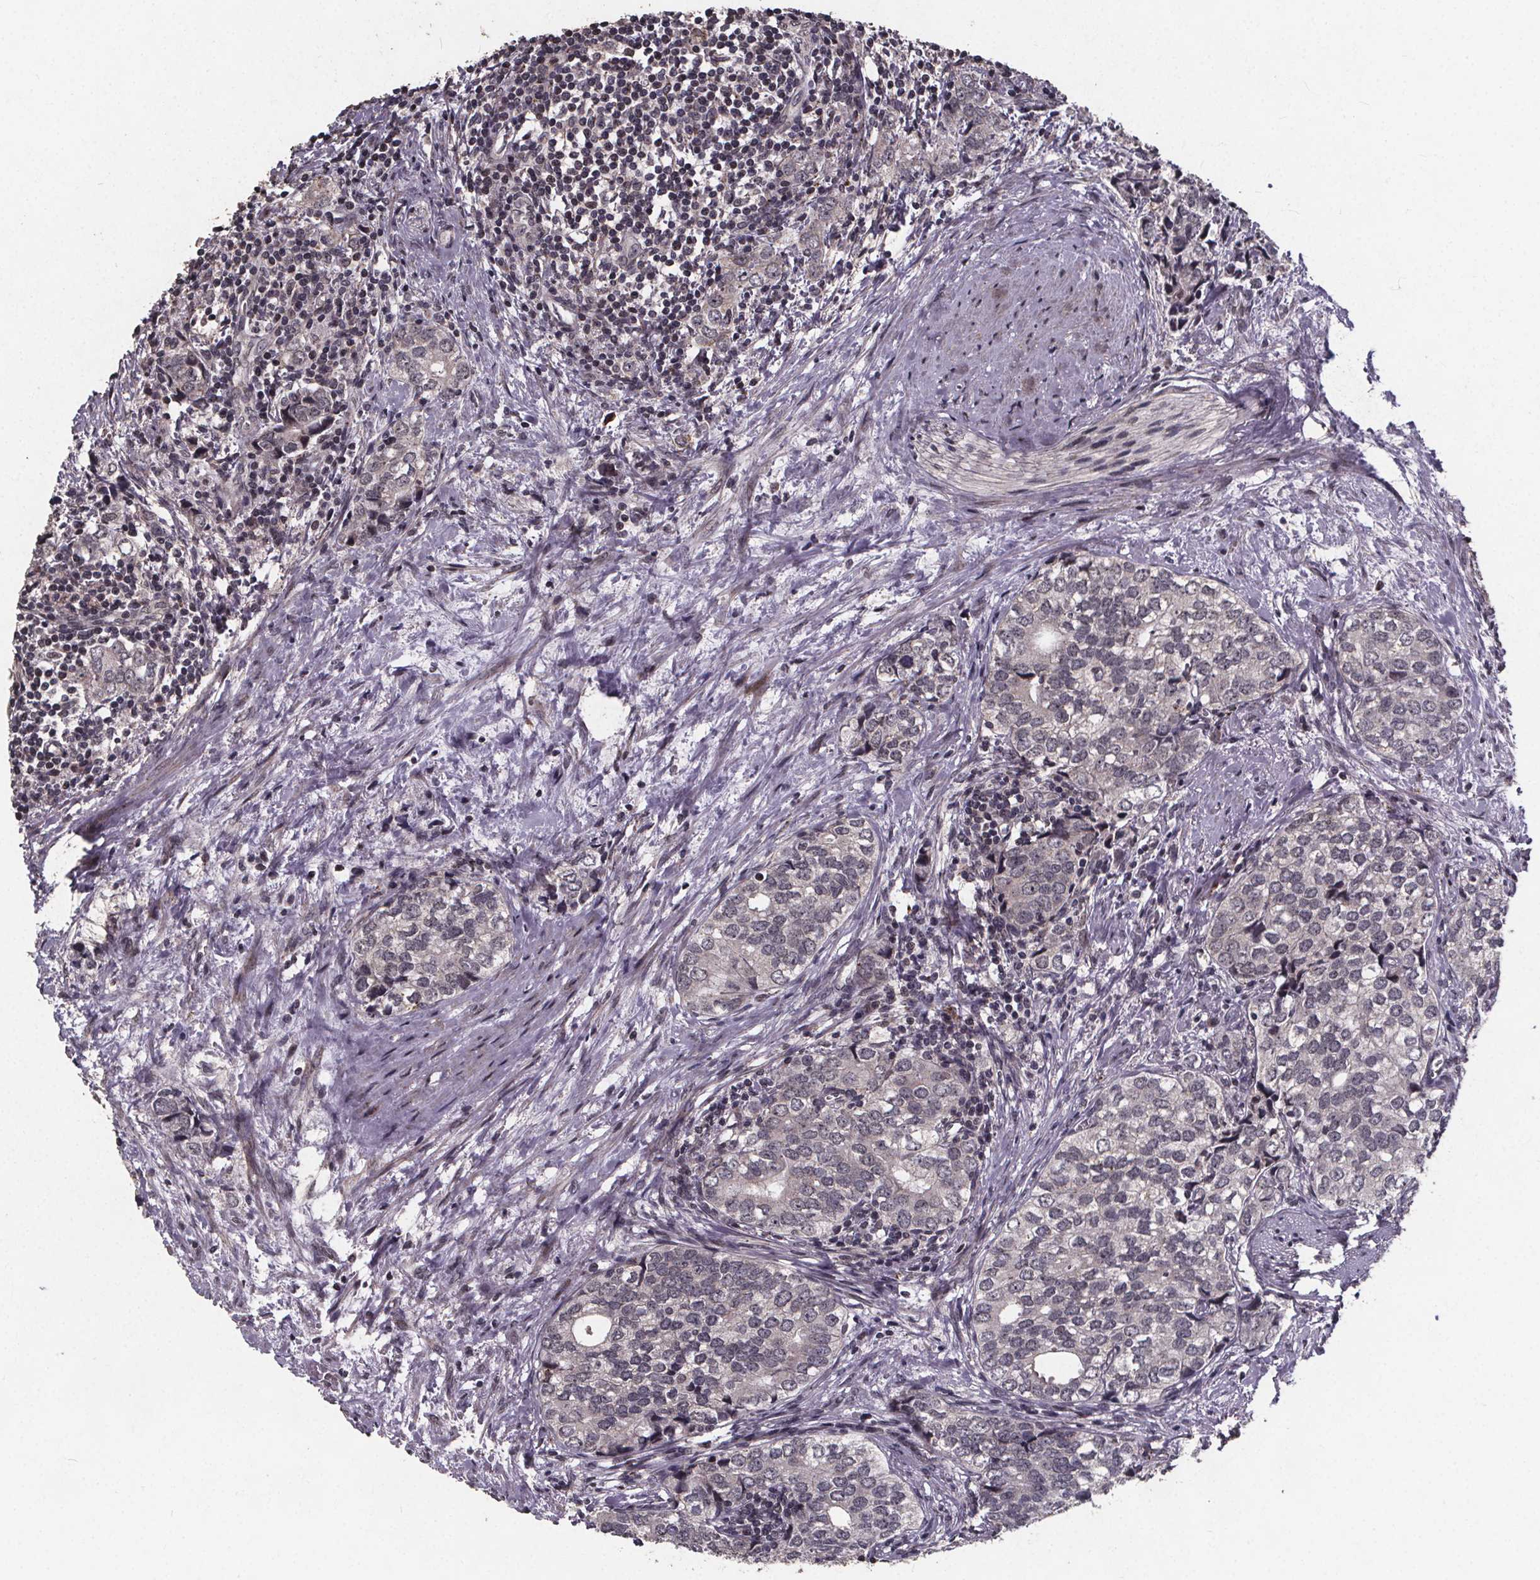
{"staining": {"intensity": "negative", "quantity": "none", "location": "none"}, "tissue": "prostate cancer", "cell_type": "Tumor cells", "image_type": "cancer", "snomed": [{"axis": "morphology", "description": "Adenocarcinoma, NOS"}, {"axis": "topography", "description": "Prostate and seminal vesicle, NOS"}], "caption": "Tumor cells show no significant protein positivity in prostate cancer (adenocarcinoma).", "gene": "GPX3", "patient": {"sex": "male", "age": 63}}